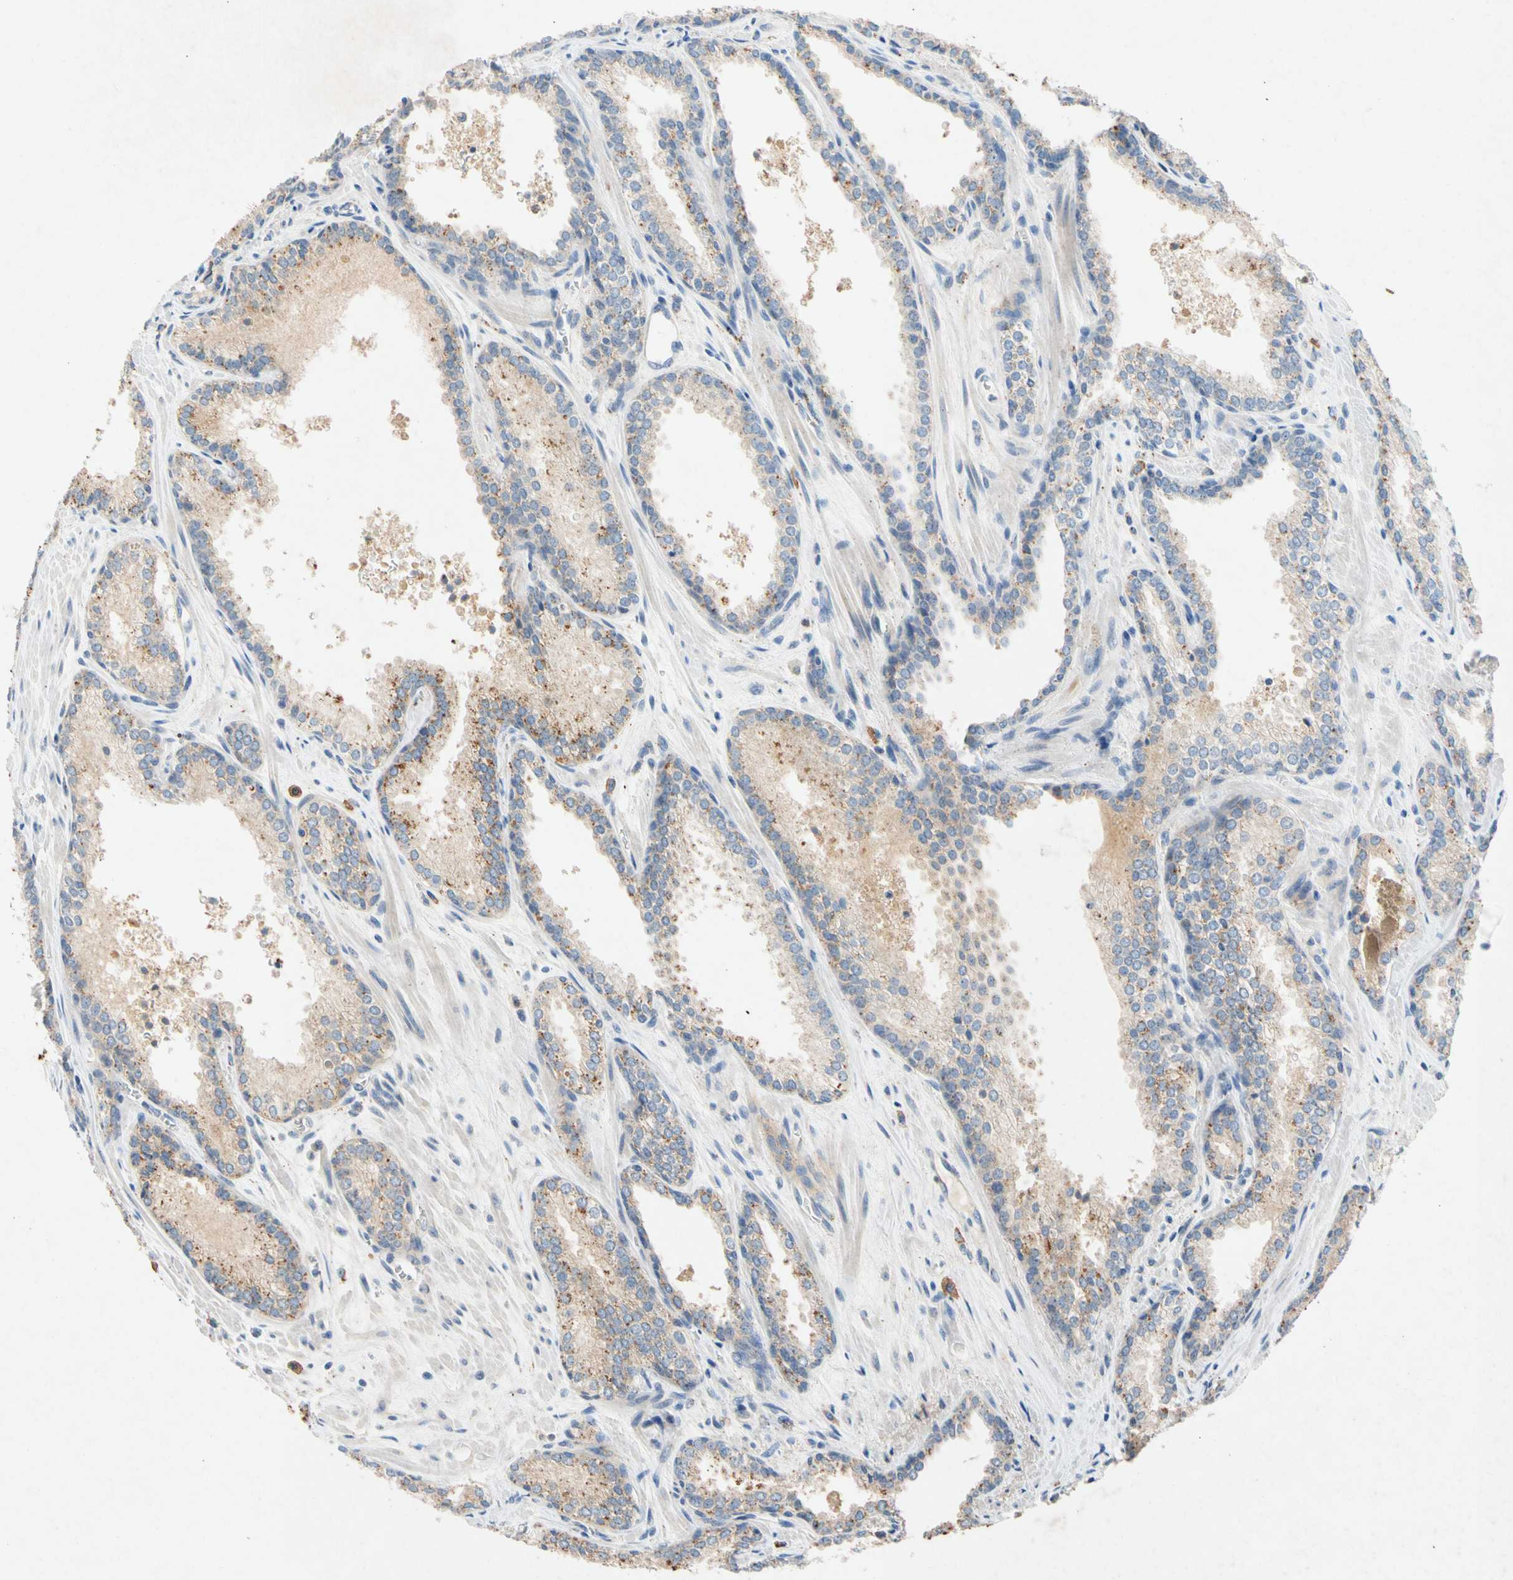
{"staining": {"intensity": "moderate", "quantity": "<25%", "location": "cytoplasmic/membranous"}, "tissue": "prostate cancer", "cell_type": "Tumor cells", "image_type": "cancer", "snomed": [{"axis": "morphology", "description": "Adenocarcinoma, Low grade"}, {"axis": "topography", "description": "Prostate"}], "caption": "A brown stain highlights moderate cytoplasmic/membranous staining of a protein in prostate low-grade adenocarcinoma tumor cells. (brown staining indicates protein expression, while blue staining denotes nuclei).", "gene": "GASK1B", "patient": {"sex": "male", "age": 60}}